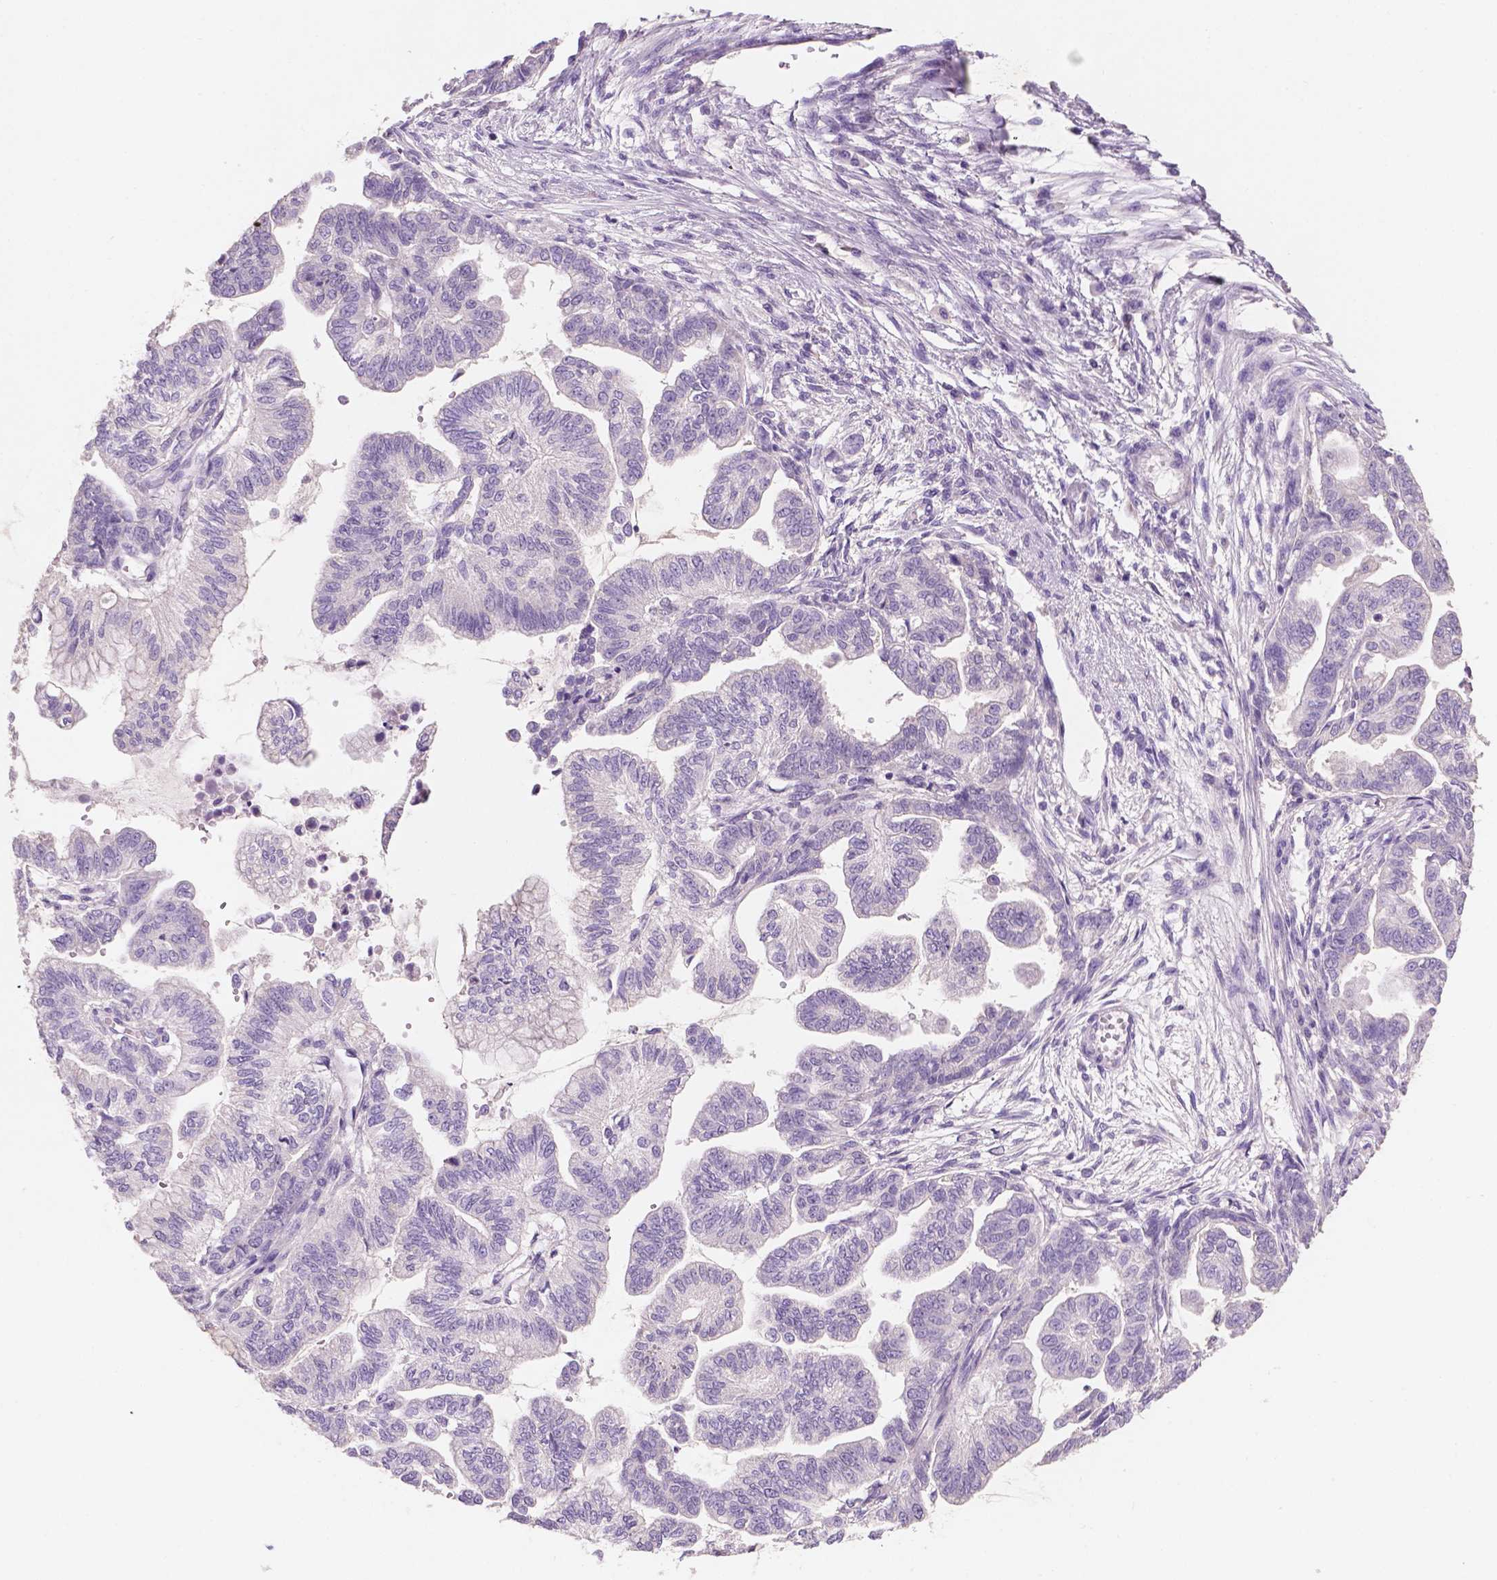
{"staining": {"intensity": "negative", "quantity": "none", "location": "none"}, "tissue": "stomach cancer", "cell_type": "Tumor cells", "image_type": "cancer", "snomed": [{"axis": "morphology", "description": "Adenocarcinoma, NOS"}, {"axis": "topography", "description": "Stomach"}], "caption": "Immunohistochemical staining of human stomach cancer displays no significant positivity in tumor cells.", "gene": "SBSN", "patient": {"sex": "male", "age": 83}}